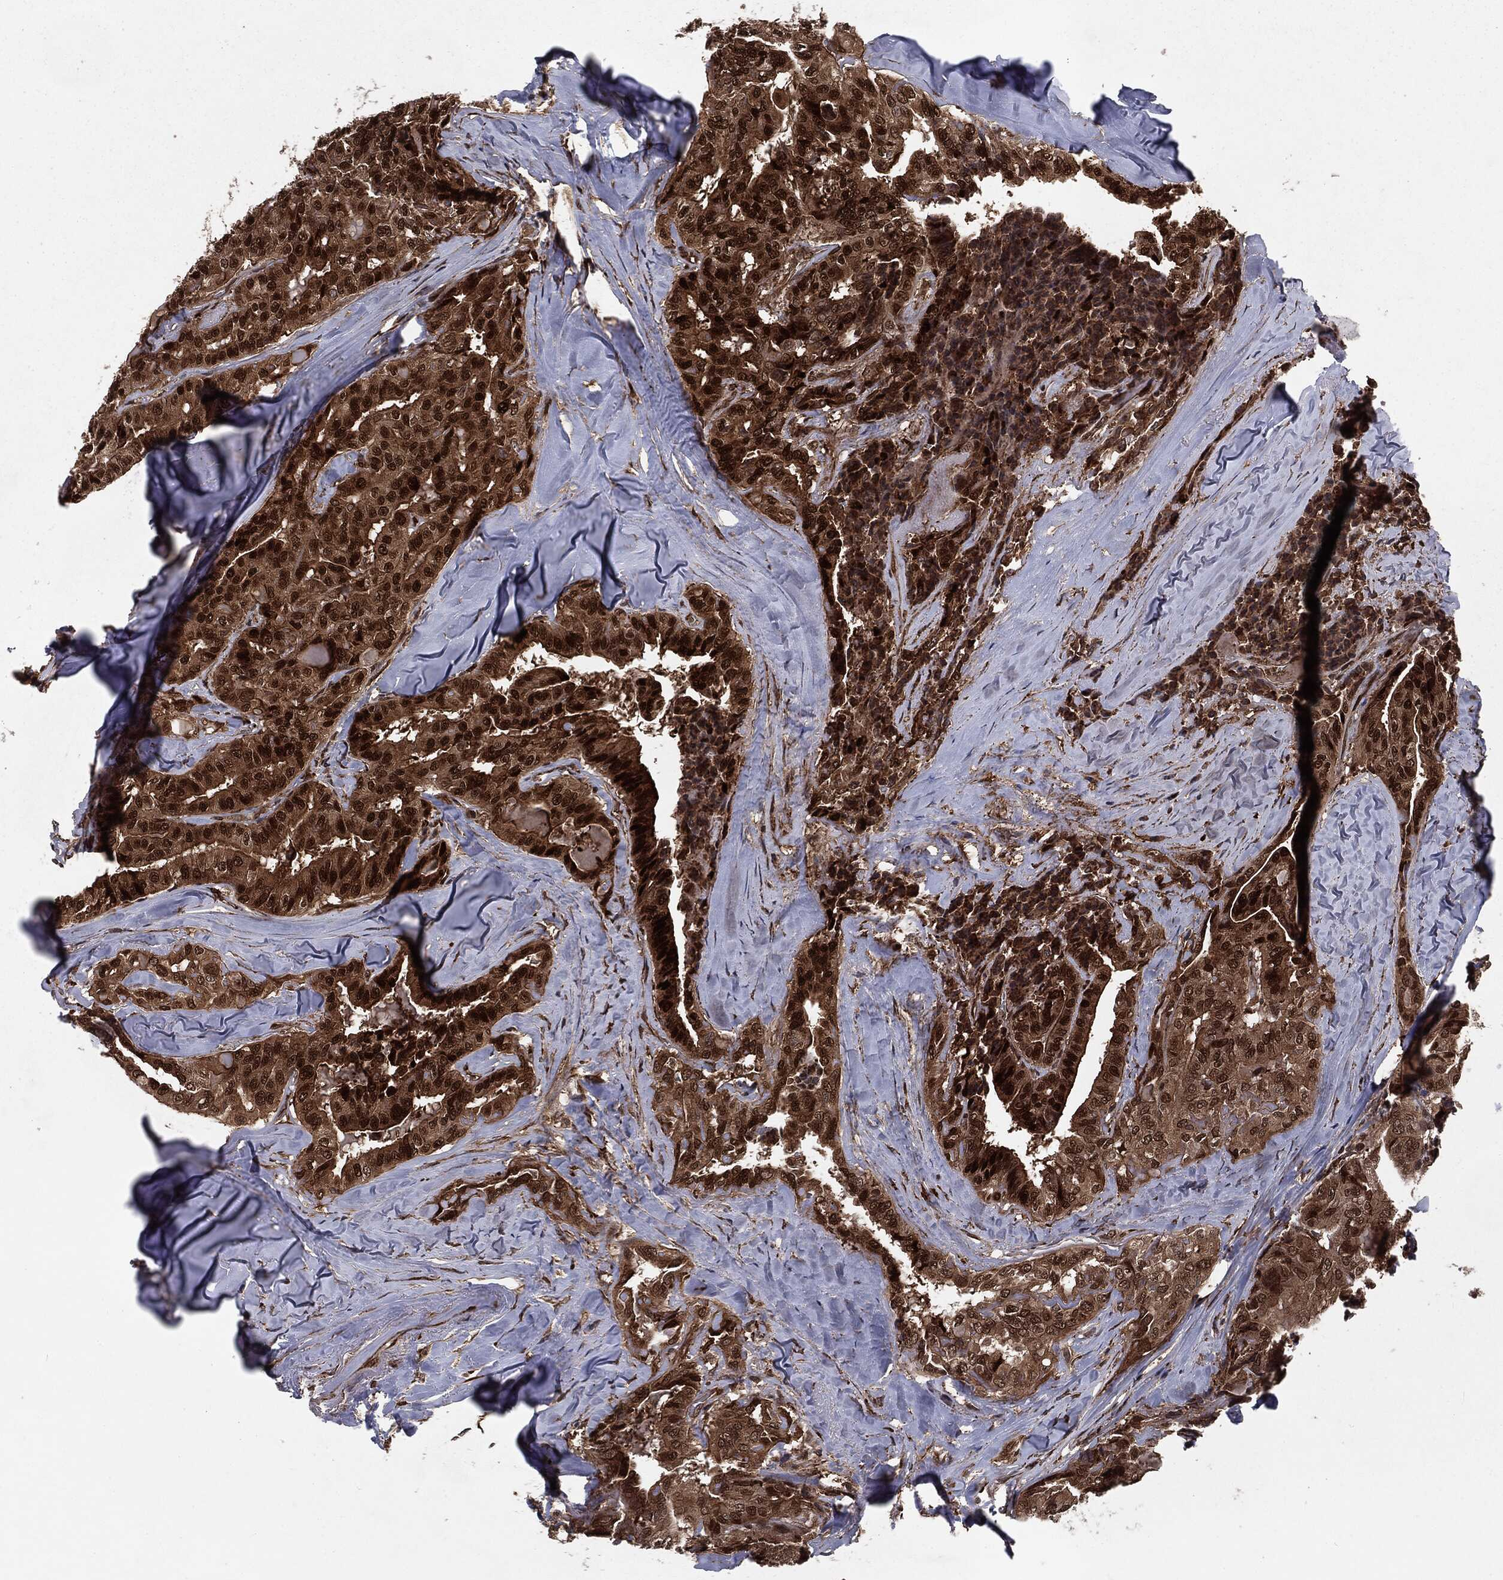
{"staining": {"intensity": "strong", "quantity": ">75%", "location": "cytoplasmic/membranous,nuclear"}, "tissue": "thyroid cancer", "cell_type": "Tumor cells", "image_type": "cancer", "snomed": [{"axis": "morphology", "description": "Papillary adenocarcinoma, NOS"}, {"axis": "topography", "description": "Thyroid gland"}], "caption": "DAB (3,3'-diaminobenzidine) immunohistochemical staining of thyroid papillary adenocarcinoma displays strong cytoplasmic/membranous and nuclear protein expression in about >75% of tumor cells.", "gene": "RANBP9", "patient": {"sex": "female", "age": 68}}